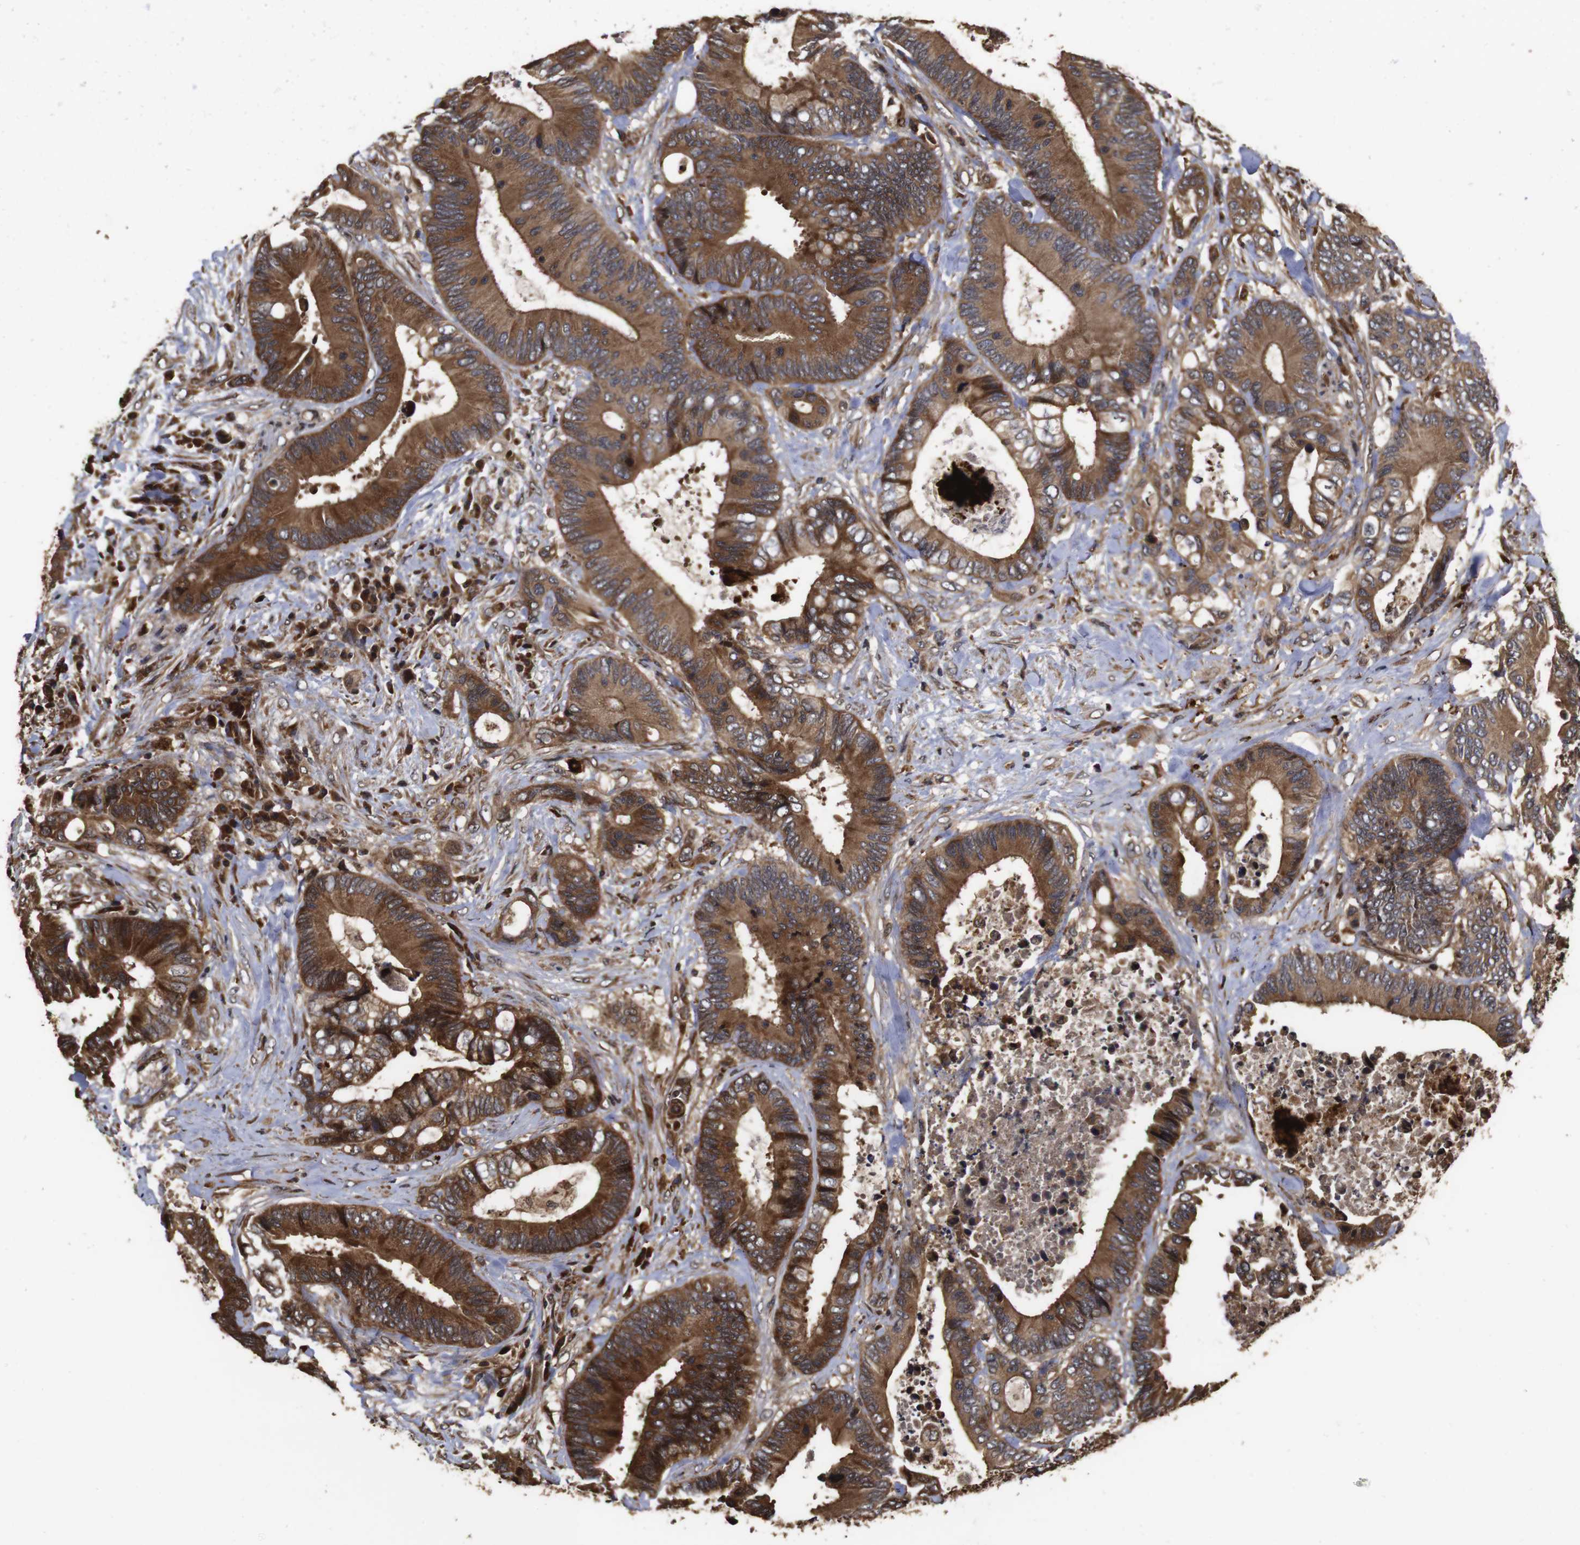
{"staining": {"intensity": "strong", "quantity": ">75%", "location": "cytoplasmic/membranous"}, "tissue": "colorectal cancer", "cell_type": "Tumor cells", "image_type": "cancer", "snomed": [{"axis": "morphology", "description": "Adenocarcinoma, NOS"}, {"axis": "topography", "description": "Rectum"}], "caption": "Adenocarcinoma (colorectal) tissue displays strong cytoplasmic/membranous expression in approximately >75% of tumor cells, visualized by immunohistochemistry.", "gene": "PTPN14", "patient": {"sex": "male", "age": 55}}